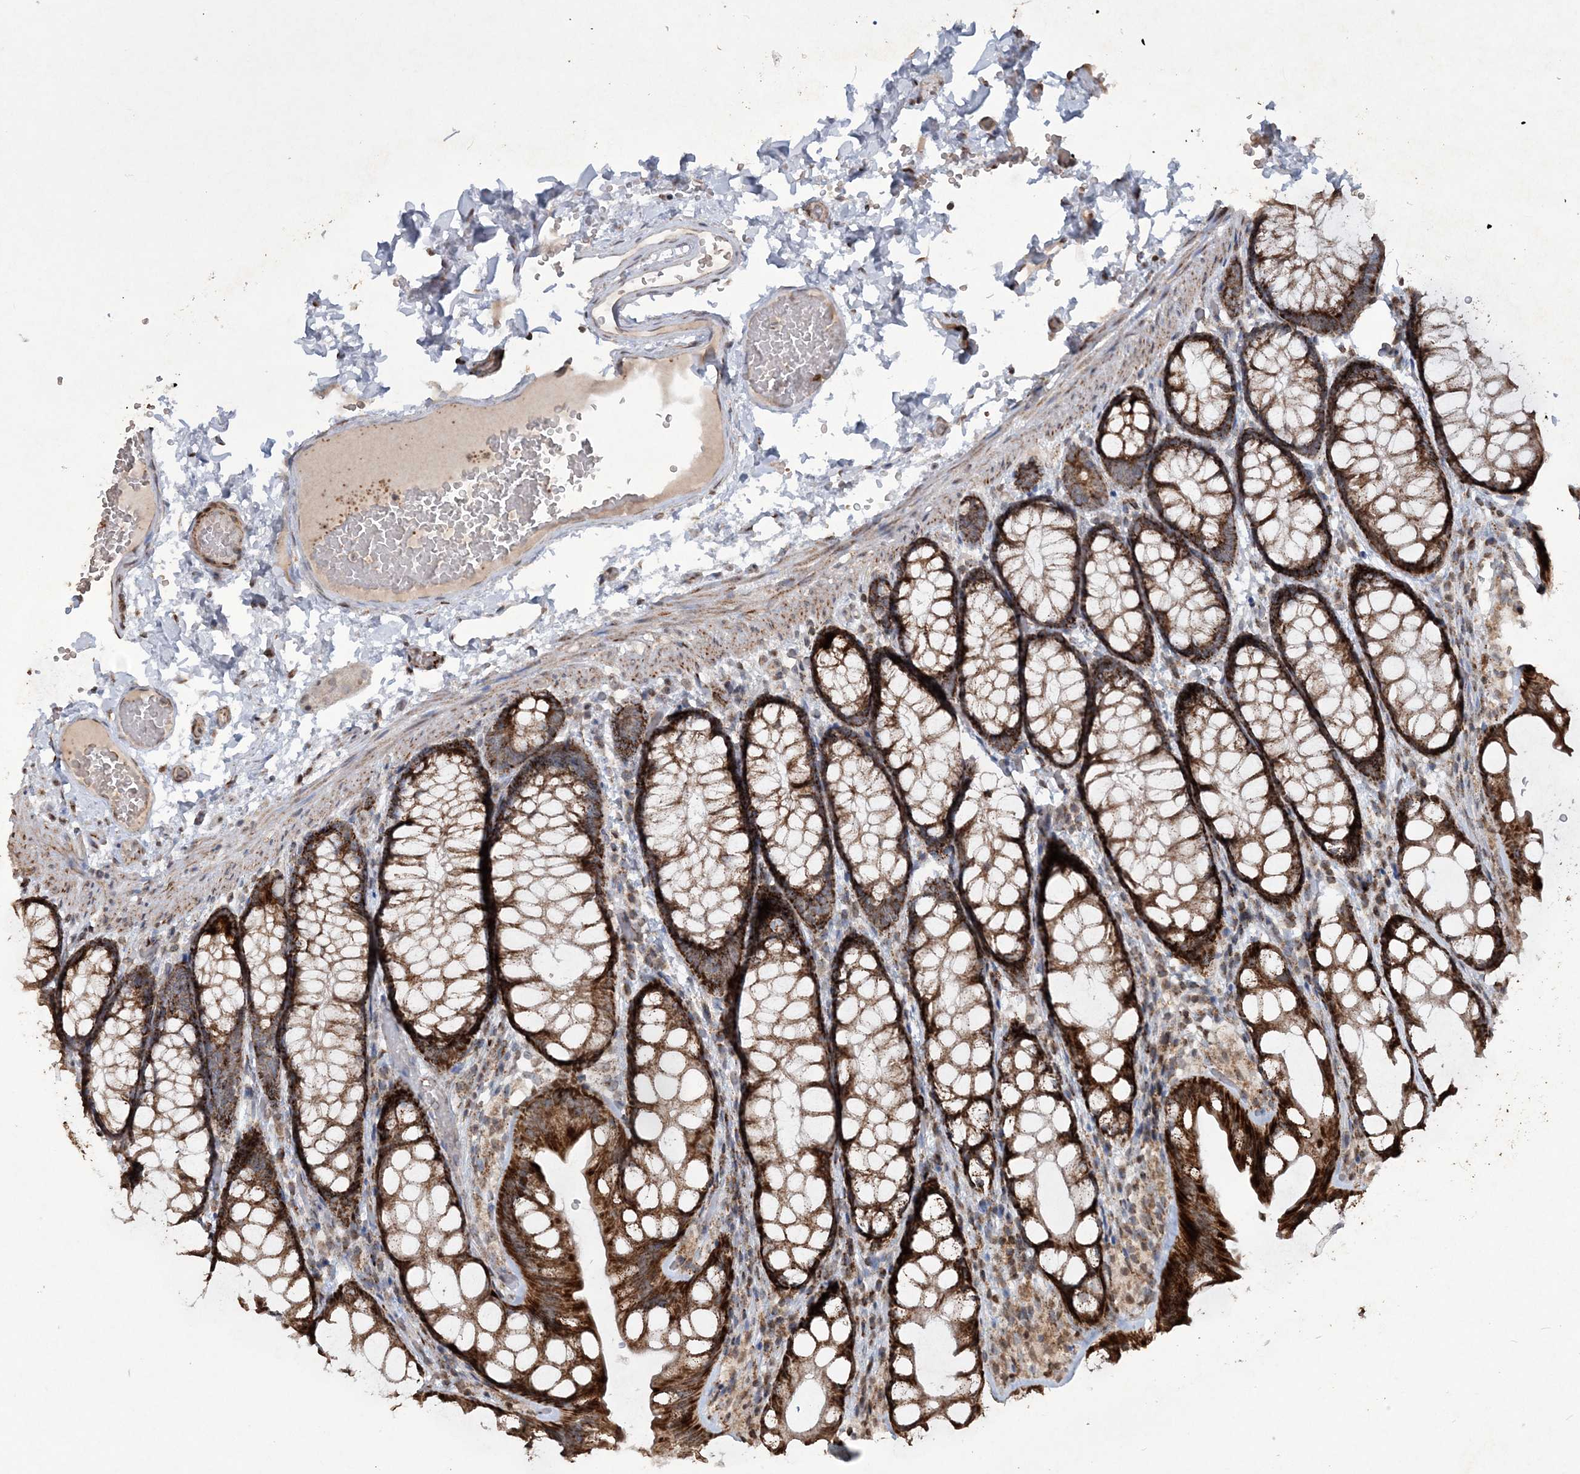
{"staining": {"intensity": "negative", "quantity": "none", "location": "none"}, "tissue": "colon", "cell_type": "Endothelial cells", "image_type": "normal", "snomed": [{"axis": "morphology", "description": "Normal tissue, NOS"}, {"axis": "topography", "description": "Colon"}], "caption": "An IHC photomicrograph of unremarkable colon is shown. There is no staining in endothelial cells of colon.", "gene": "TTC7A", "patient": {"sex": "male", "age": 47}}